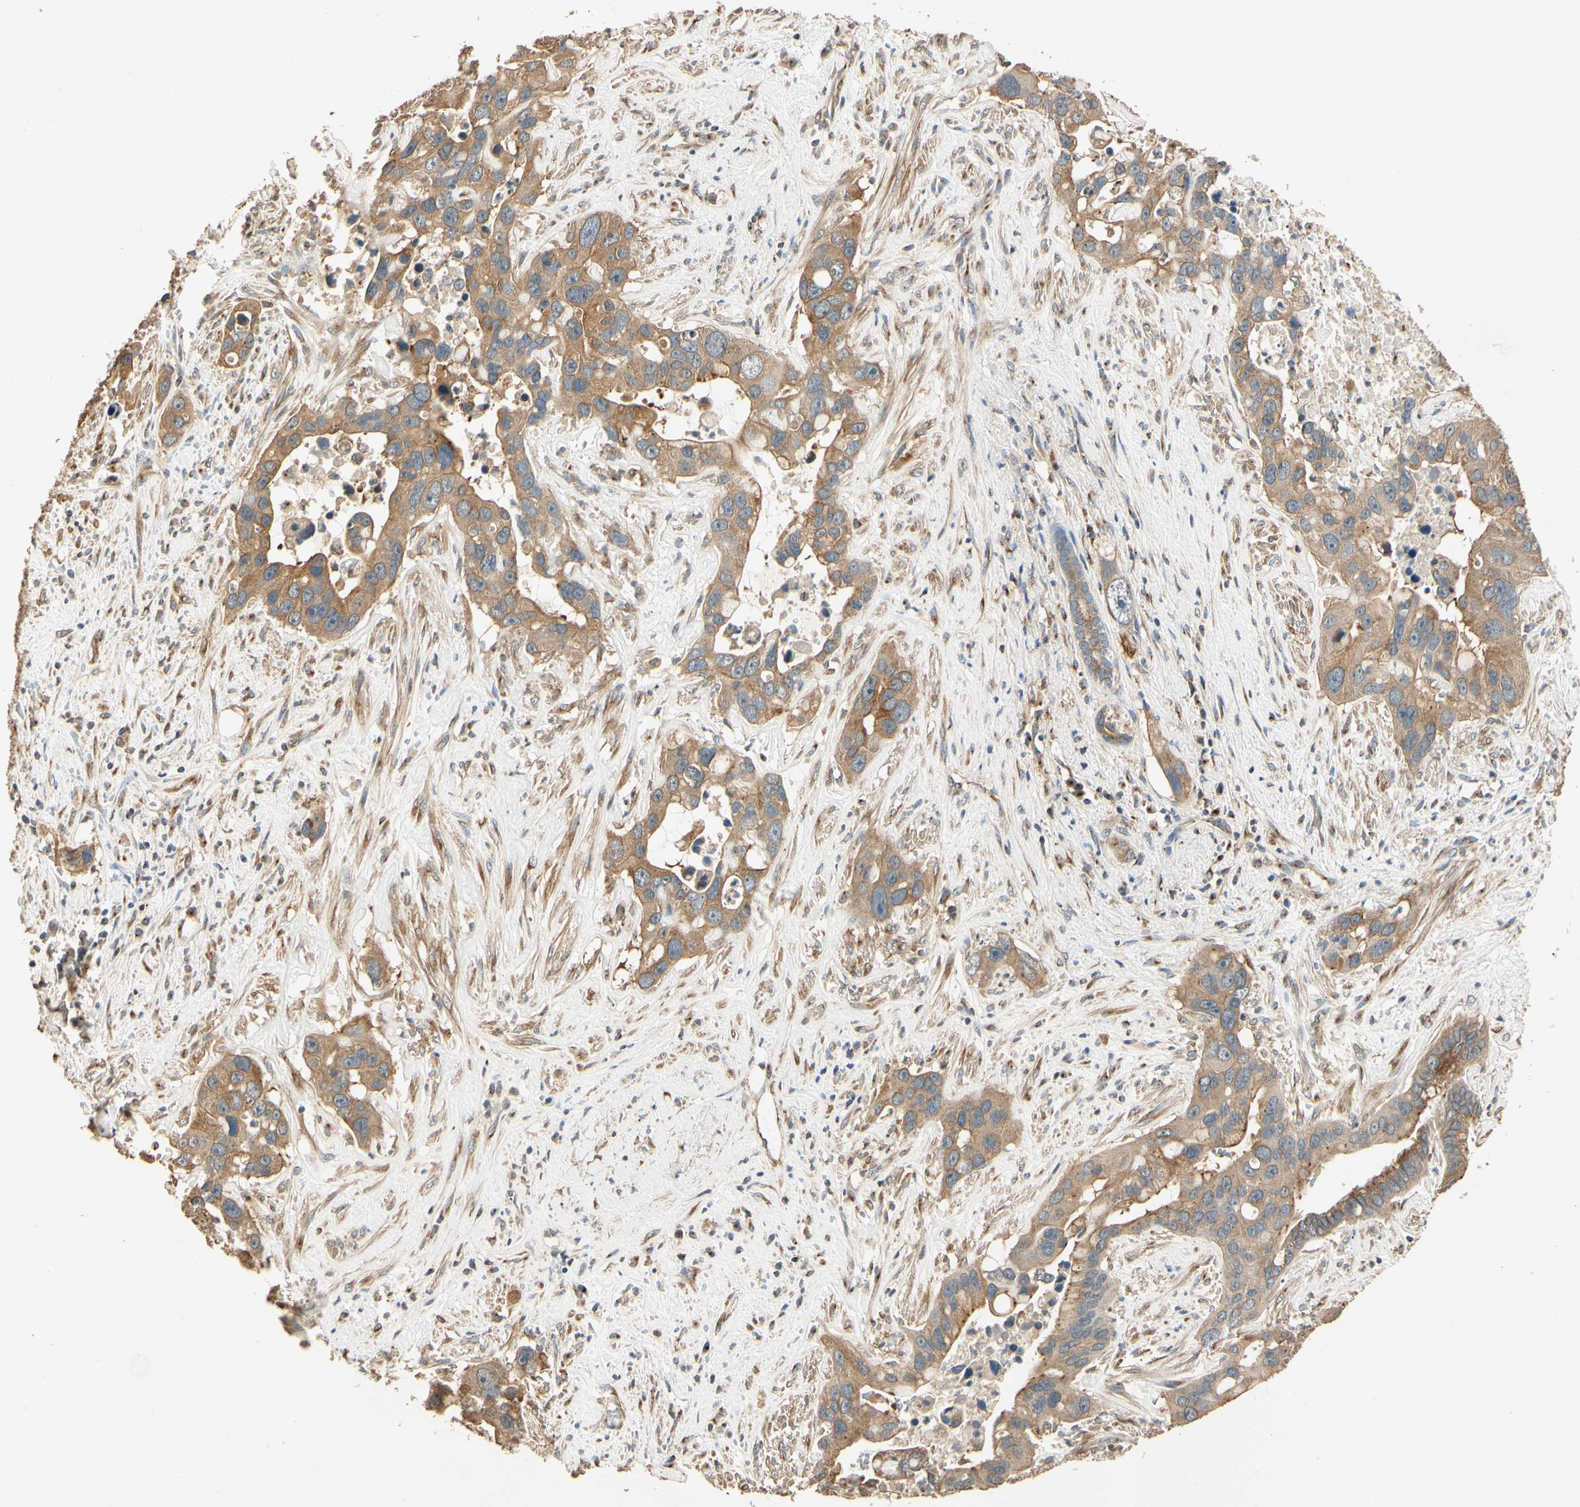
{"staining": {"intensity": "moderate", "quantity": ">75%", "location": "cytoplasmic/membranous"}, "tissue": "liver cancer", "cell_type": "Tumor cells", "image_type": "cancer", "snomed": [{"axis": "morphology", "description": "Cholangiocarcinoma"}, {"axis": "topography", "description": "Liver"}], "caption": "The immunohistochemical stain highlights moderate cytoplasmic/membranous positivity in tumor cells of liver cancer (cholangiocarcinoma) tissue.", "gene": "AKAP9", "patient": {"sex": "female", "age": 65}}